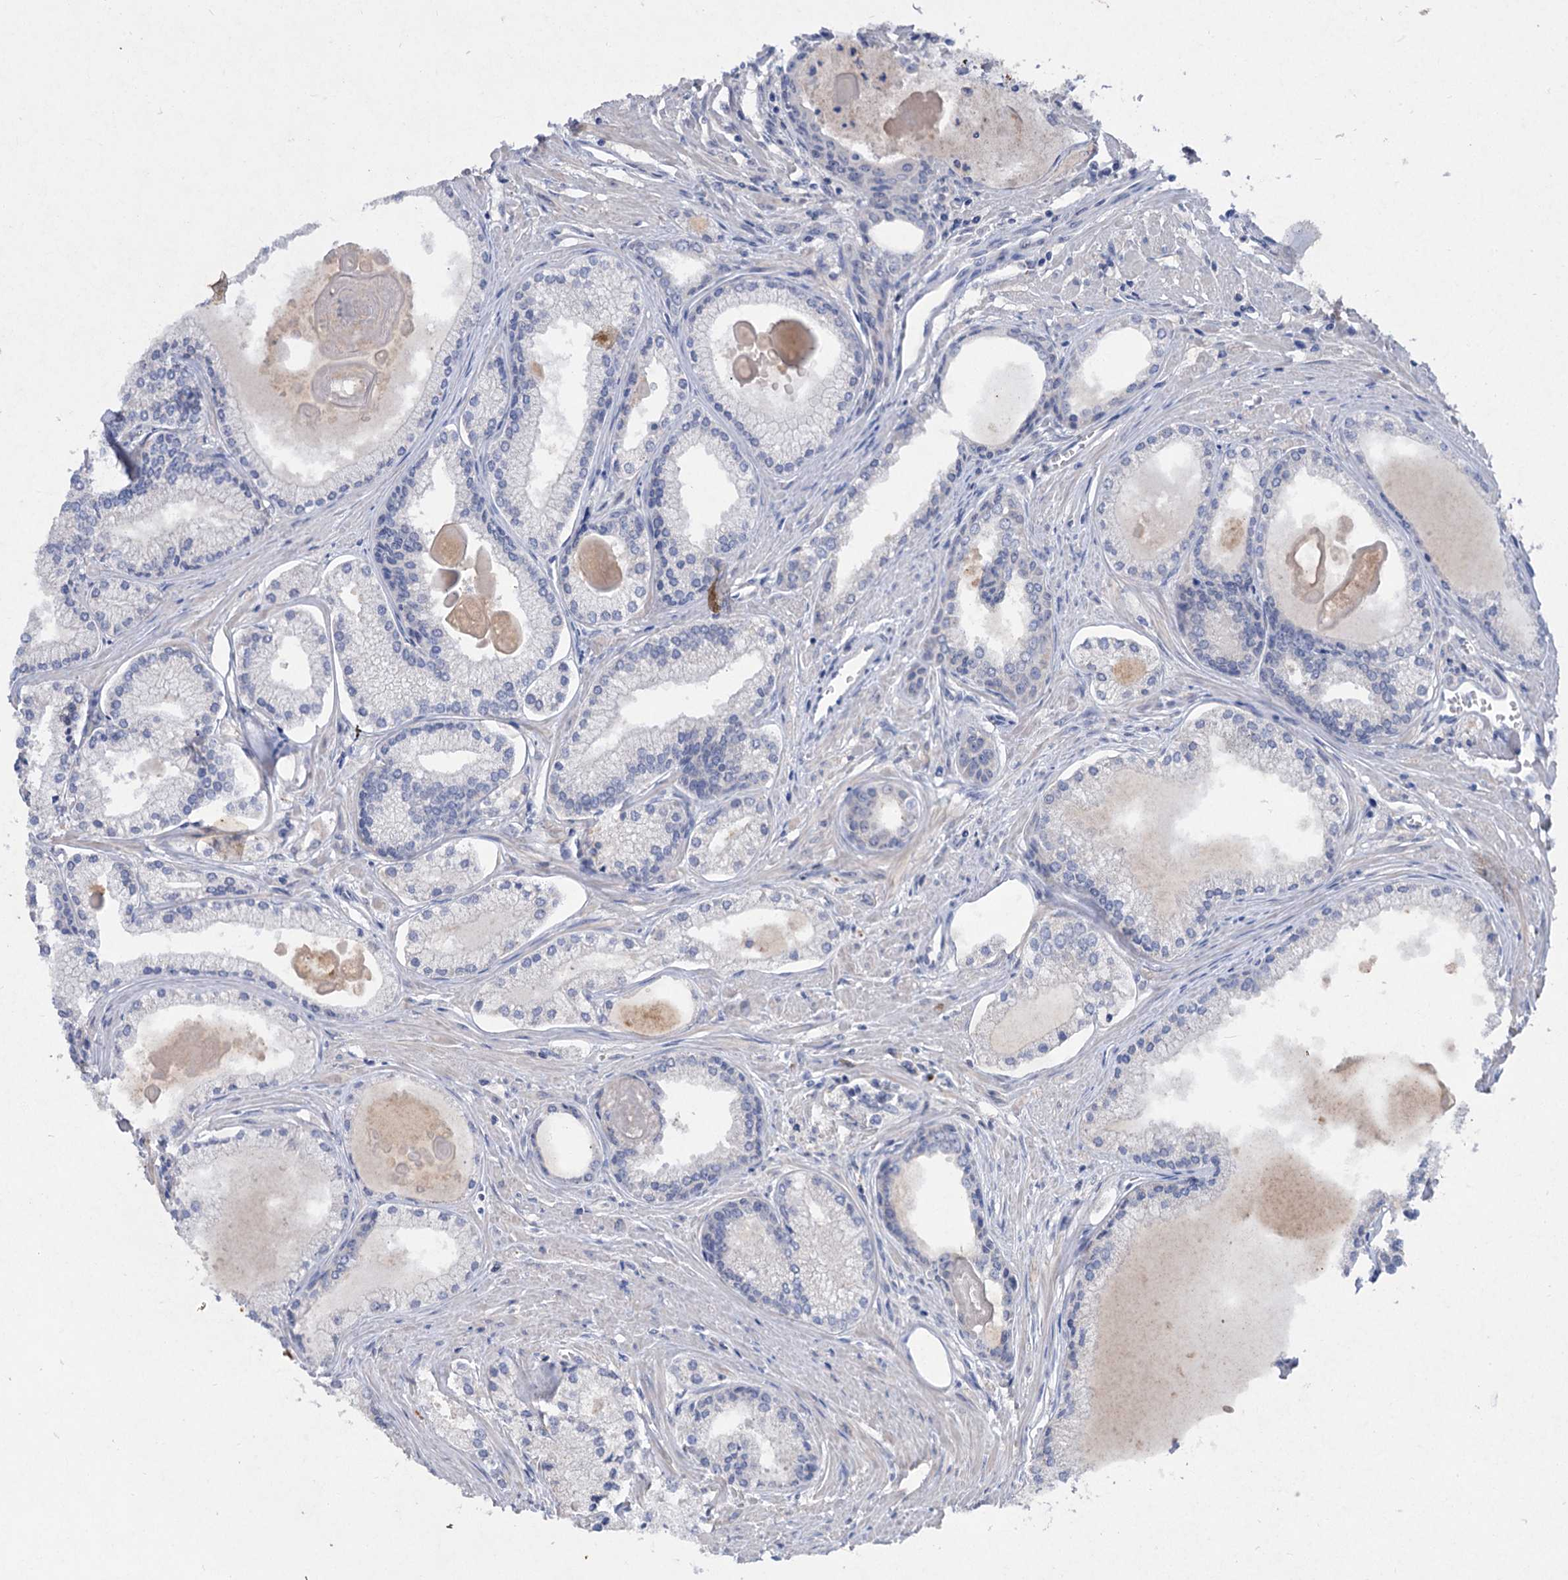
{"staining": {"intensity": "negative", "quantity": "none", "location": "none"}, "tissue": "prostate cancer", "cell_type": "Tumor cells", "image_type": "cancer", "snomed": [{"axis": "morphology", "description": "Adenocarcinoma, High grade"}, {"axis": "topography", "description": "Prostate"}], "caption": "IHC of prostate cancer displays no expression in tumor cells.", "gene": "ATP4A", "patient": {"sex": "male", "age": 68}}